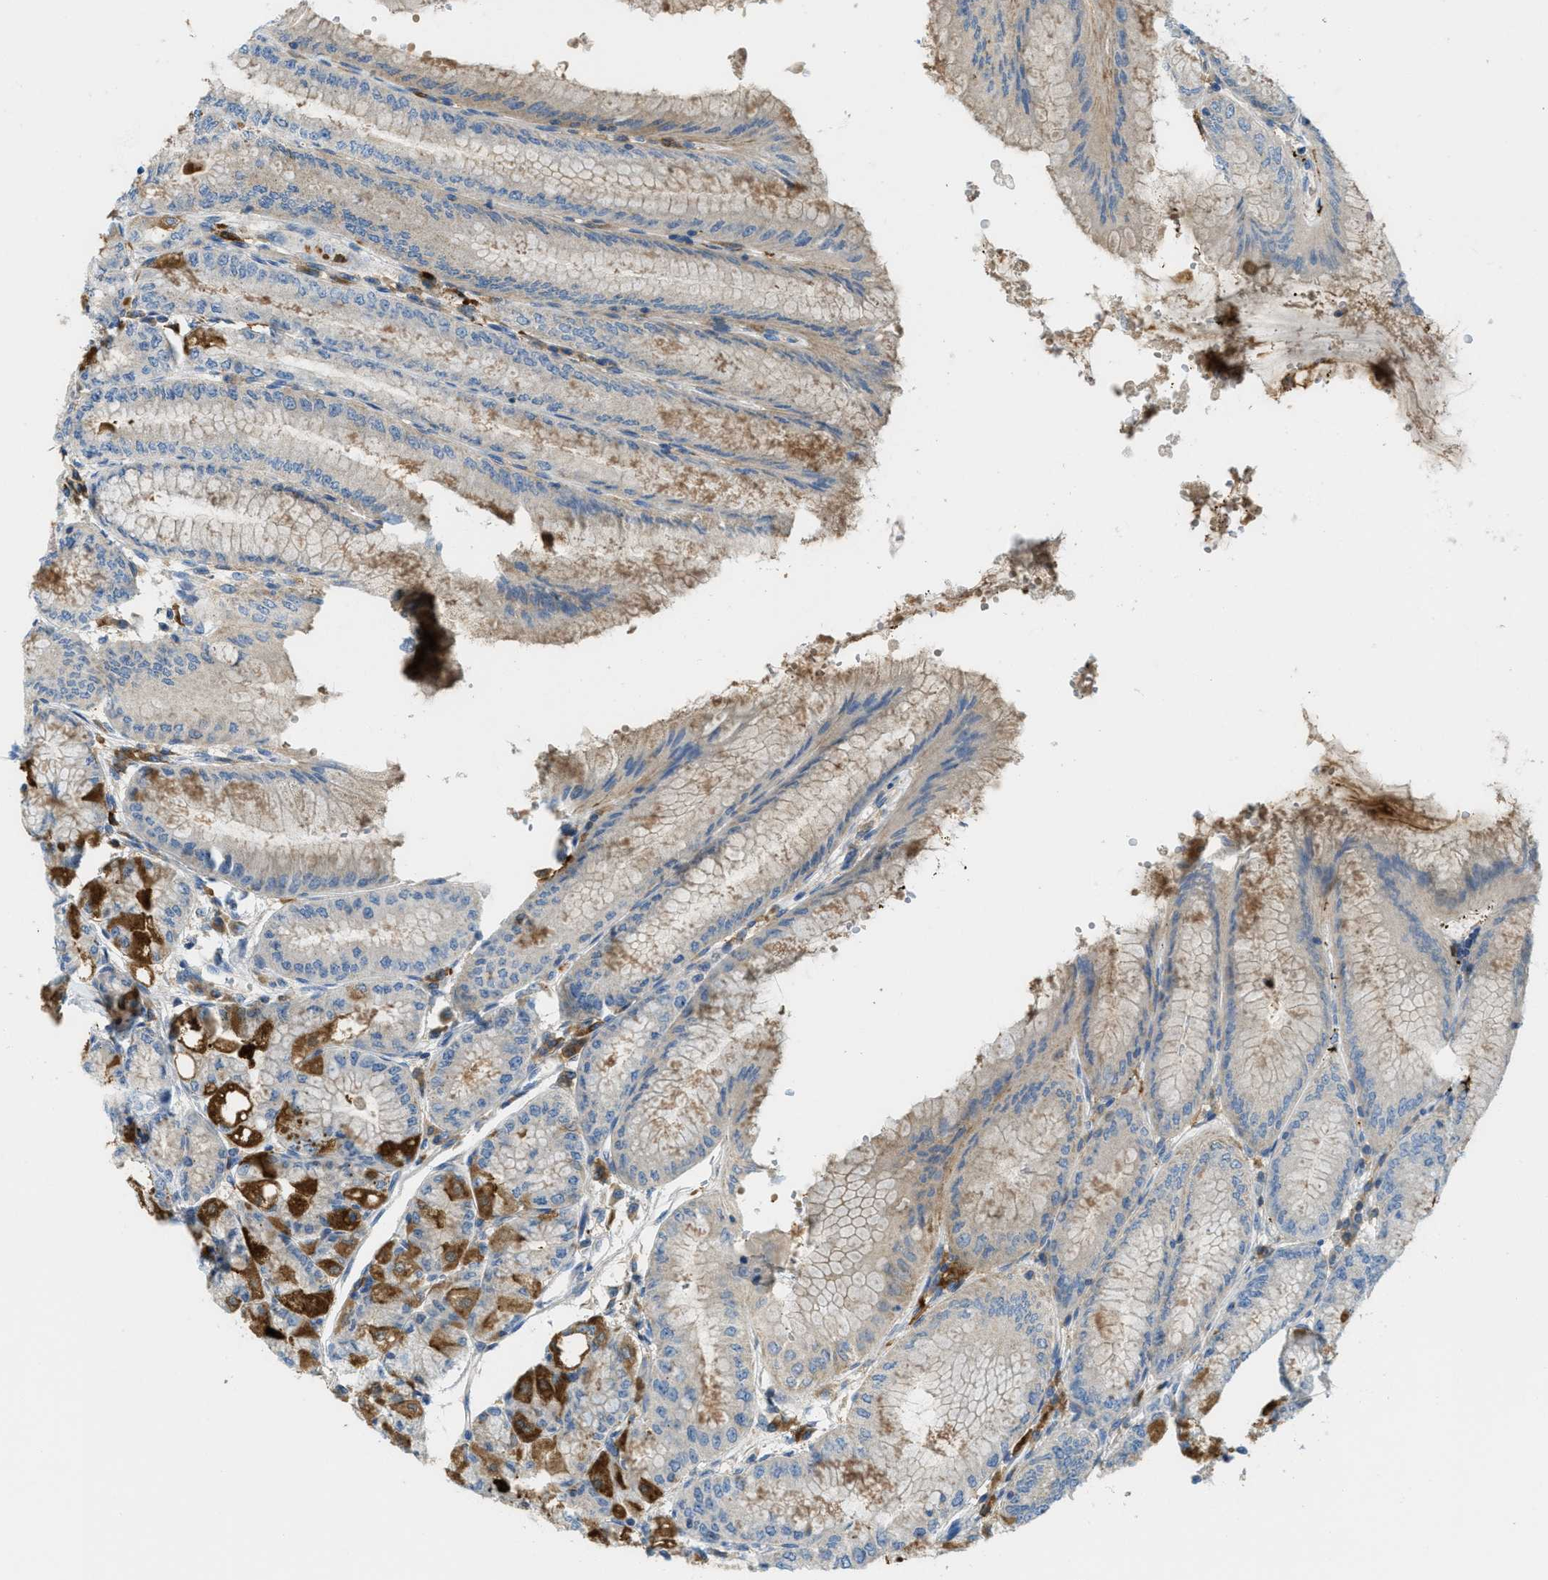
{"staining": {"intensity": "strong", "quantity": "25%-75%", "location": "cytoplasmic/membranous"}, "tissue": "stomach", "cell_type": "Glandular cells", "image_type": "normal", "snomed": [{"axis": "morphology", "description": "Normal tissue, NOS"}, {"axis": "topography", "description": "Stomach, lower"}], "caption": "Immunohistochemical staining of unremarkable human stomach demonstrates strong cytoplasmic/membranous protein positivity in approximately 25%-75% of glandular cells.", "gene": "RFFL", "patient": {"sex": "male", "age": 71}}